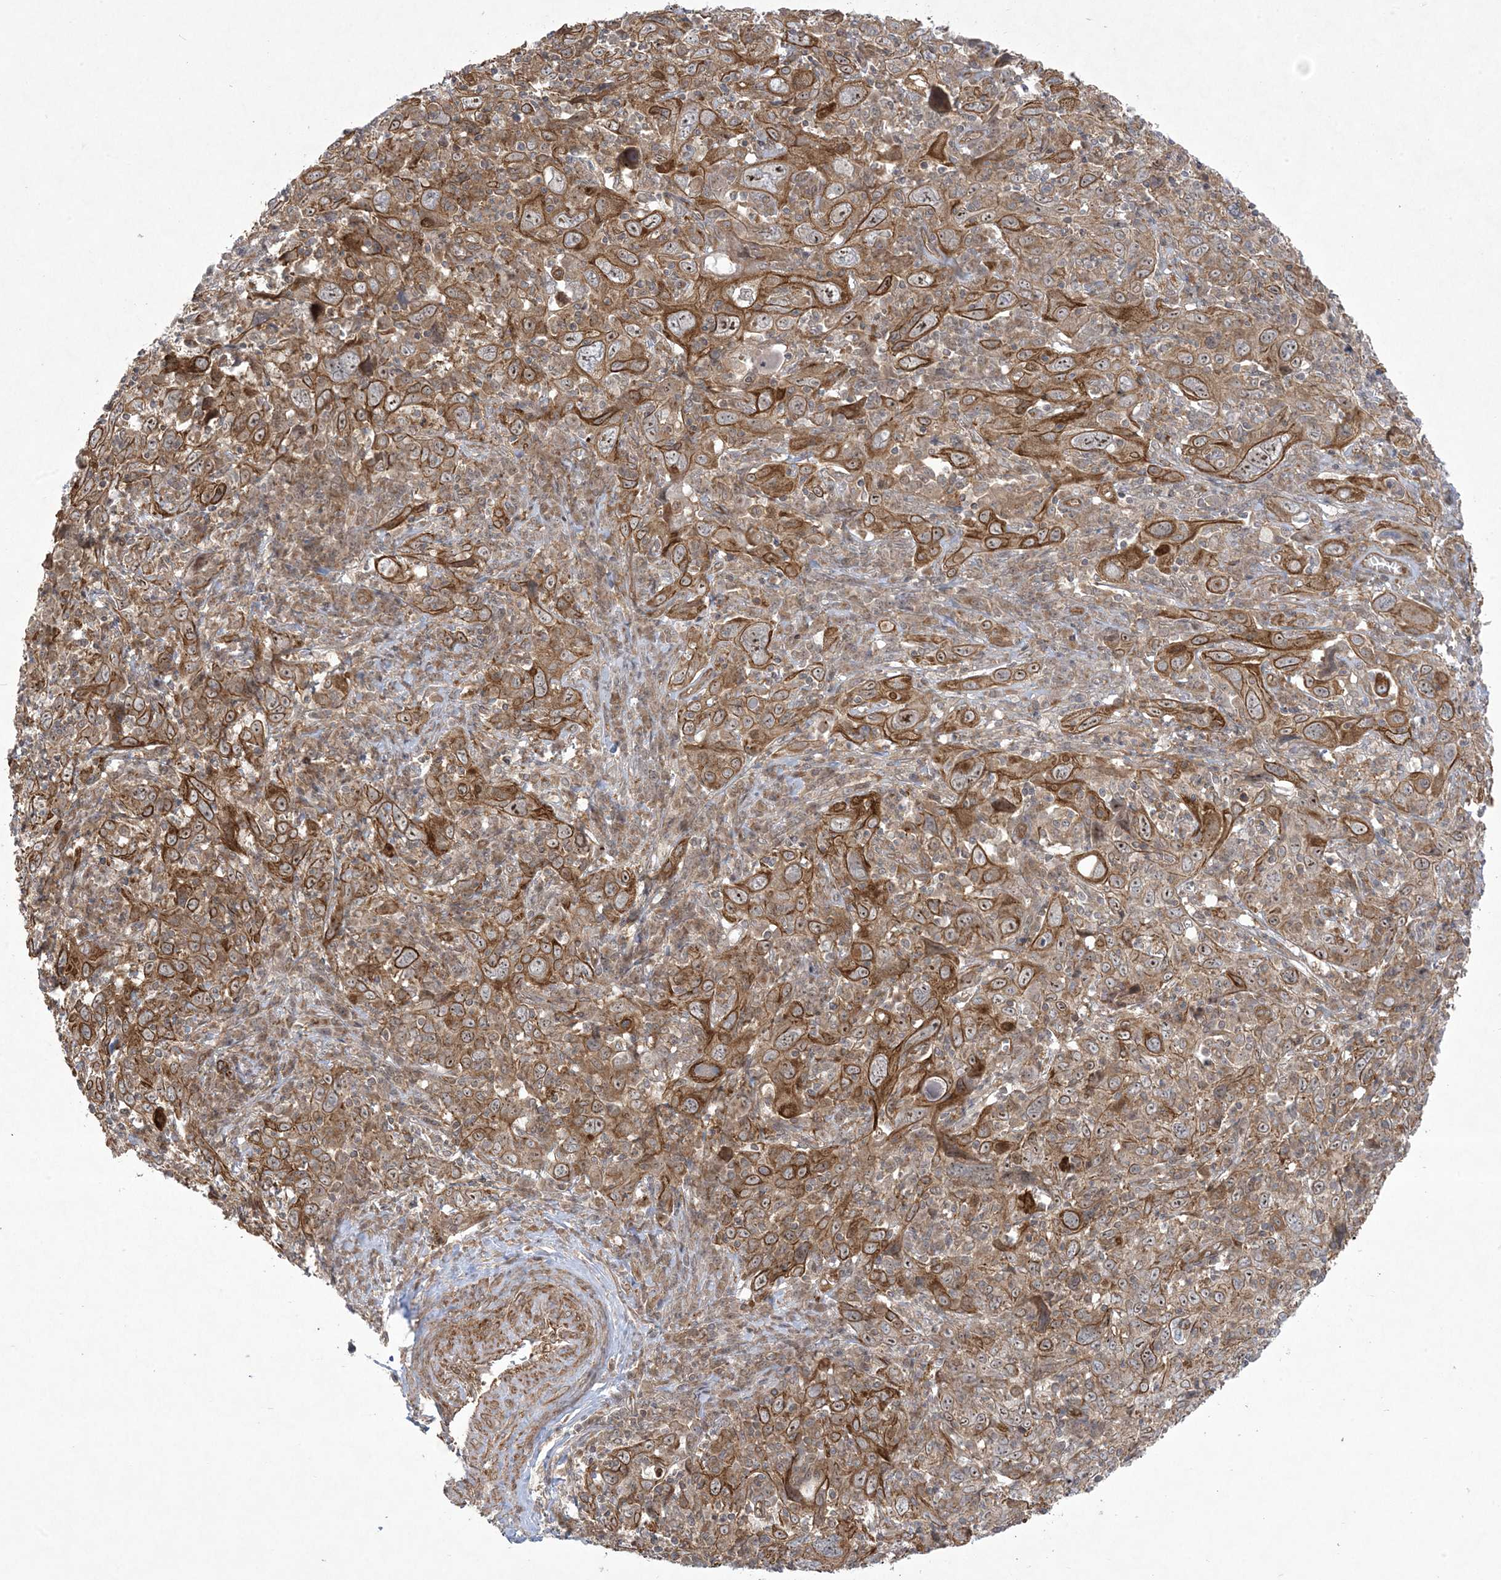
{"staining": {"intensity": "moderate", "quantity": ">75%", "location": "cytoplasmic/membranous,nuclear"}, "tissue": "cervical cancer", "cell_type": "Tumor cells", "image_type": "cancer", "snomed": [{"axis": "morphology", "description": "Squamous cell carcinoma, NOS"}, {"axis": "topography", "description": "Cervix"}], "caption": "High-magnification brightfield microscopy of cervical cancer (squamous cell carcinoma) stained with DAB (3,3'-diaminobenzidine) (brown) and counterstained with hematoxylin (blue). tumor cells exhibit moderate cytoplasmic/membranous and nuclear positivity is seen in about>75% of cells.", "gene": "SOGA3", "patient": {"sex": "female", "age": 46}}